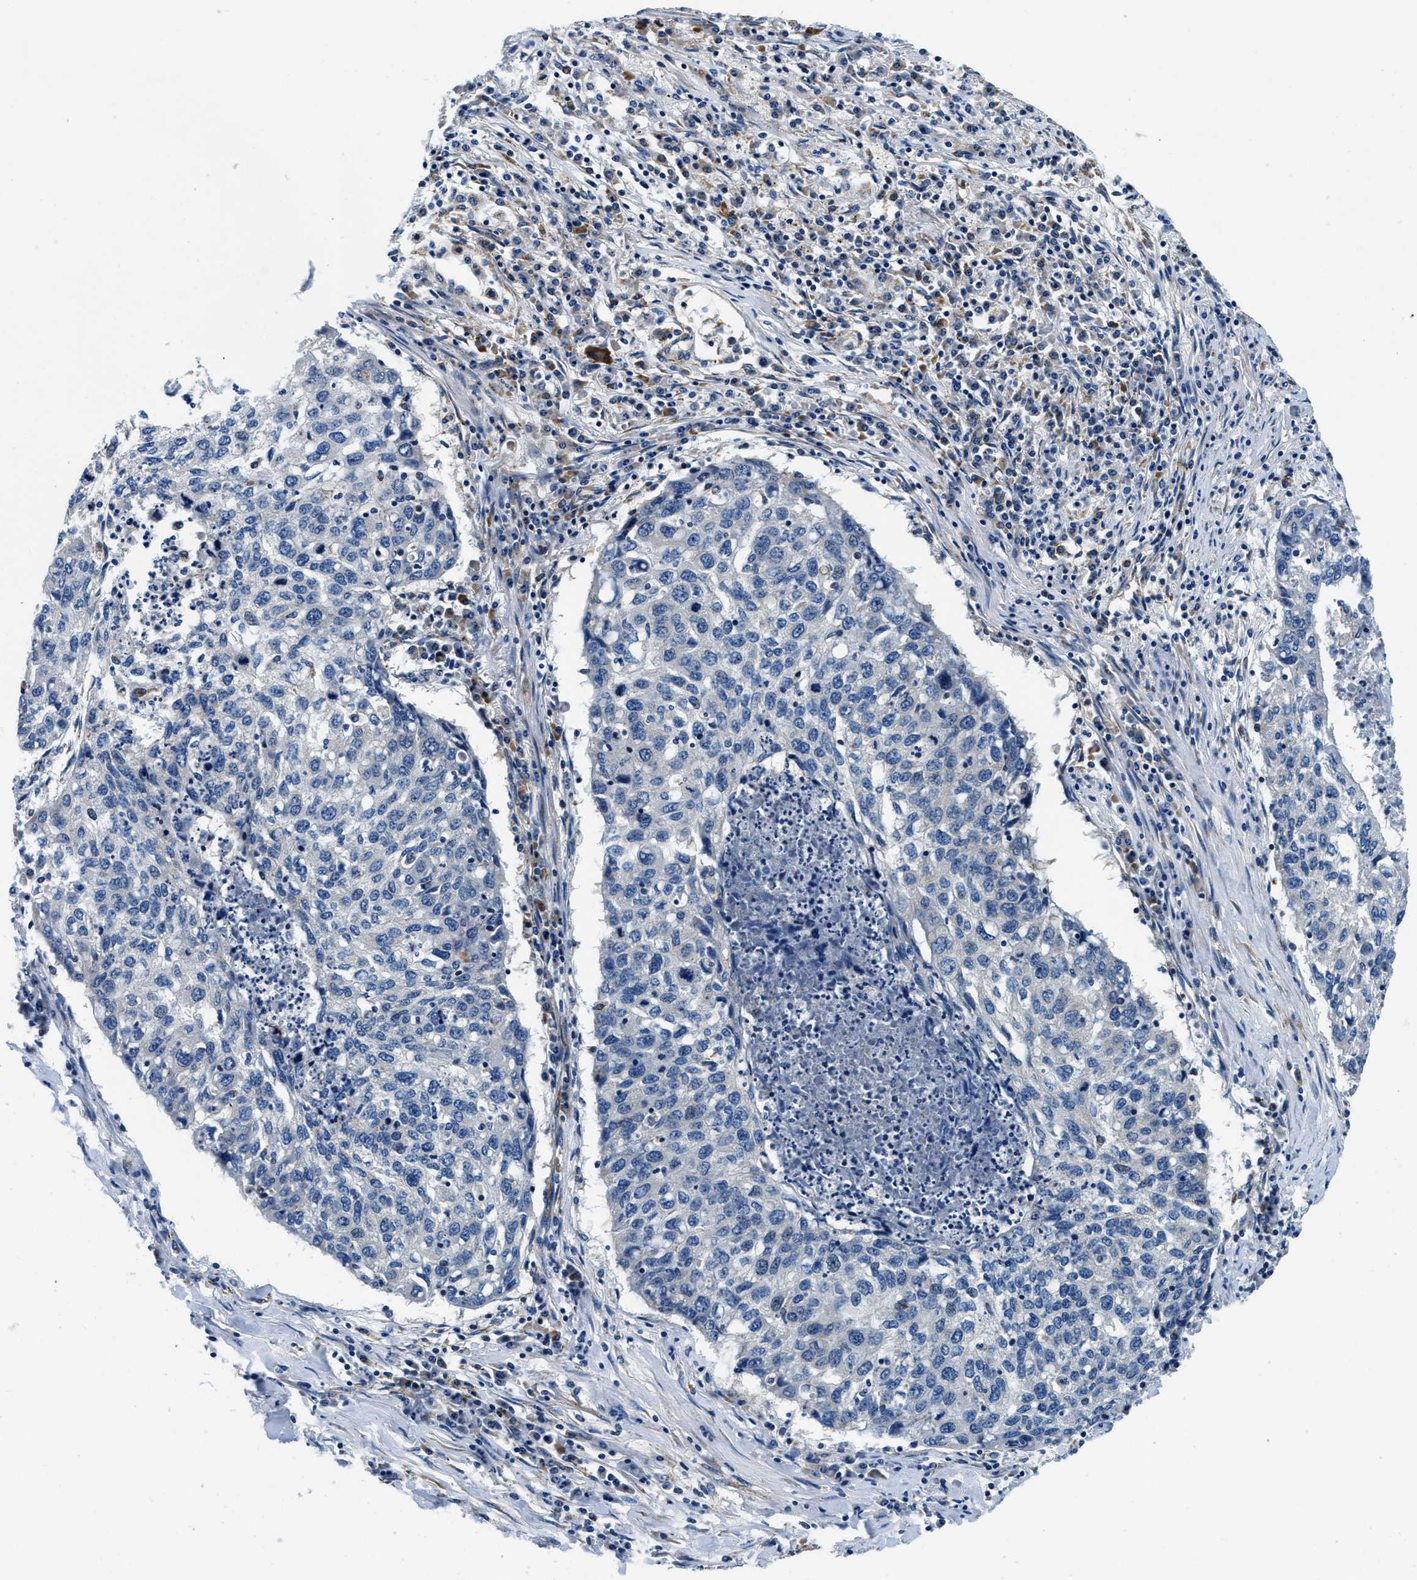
{"staining": {"intensity": "negative", "quantity": "none", "location": "none"}, "tissue": "lung cancer", "cell_type": "Tumor cells", "image_type": "cancer", "snomed": [{"axis": "morphology", "description": "Squamous cell carcinoma, NOS"}, {"axis": "topography", "description": "Lung"}], "caption": "High magnification brightfield microscopy of lung cancer (squamous cell carcinoma) stained with DAB (brown) and counterstained with hematoxylin (blue): tumor cells show no significant expression. (DAB (3,3'-diaminobenzidine) IHC, high magnification).", "gene": "SAMD4B", "patient": {"sex": "female", "age": 63}}